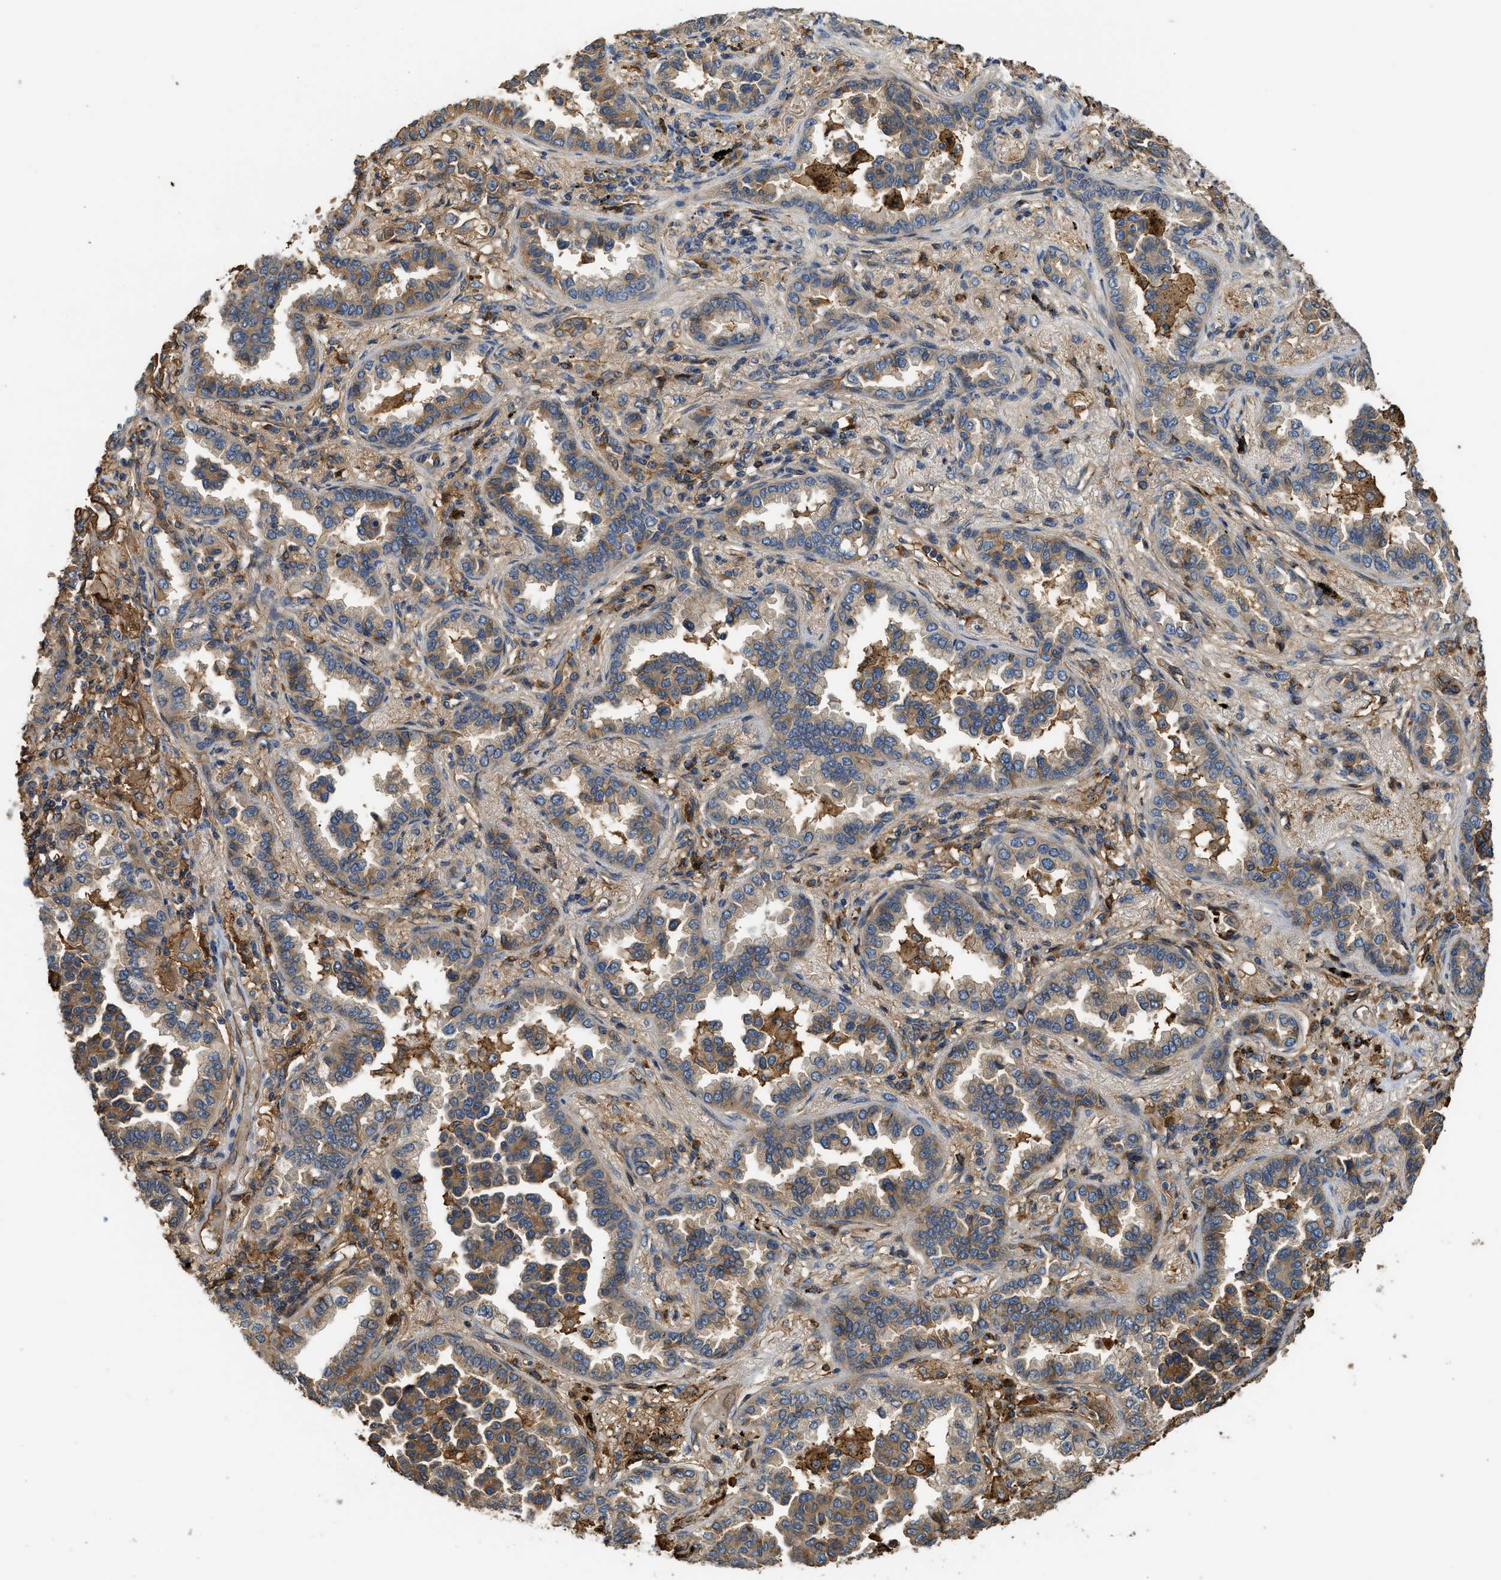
{"staining": {"intensity": "moderate", "quantity": ">75%", "location": "cytoplasmic/membranous"}, "tissue": "lung cancer", "cell_type": "Tumor cells", "image_type": "cancer", "snomed": [{"axis": "morphology", "description": "Normal tissue, NOS"}, {"axis": "morphology", "description": "Adenocarcinoma, NOS"}, {"axis": "topography", "description": "Lung"}], "caption": "There is medium levels of moderate cytoplasmic/membranous staining in tumor cells of adenocarcinoma (lung), as demonstrated by immunohistochemical staining (brown color).", "gene": "DDHD2", "patient": {"sex": "male", "age": 59}}